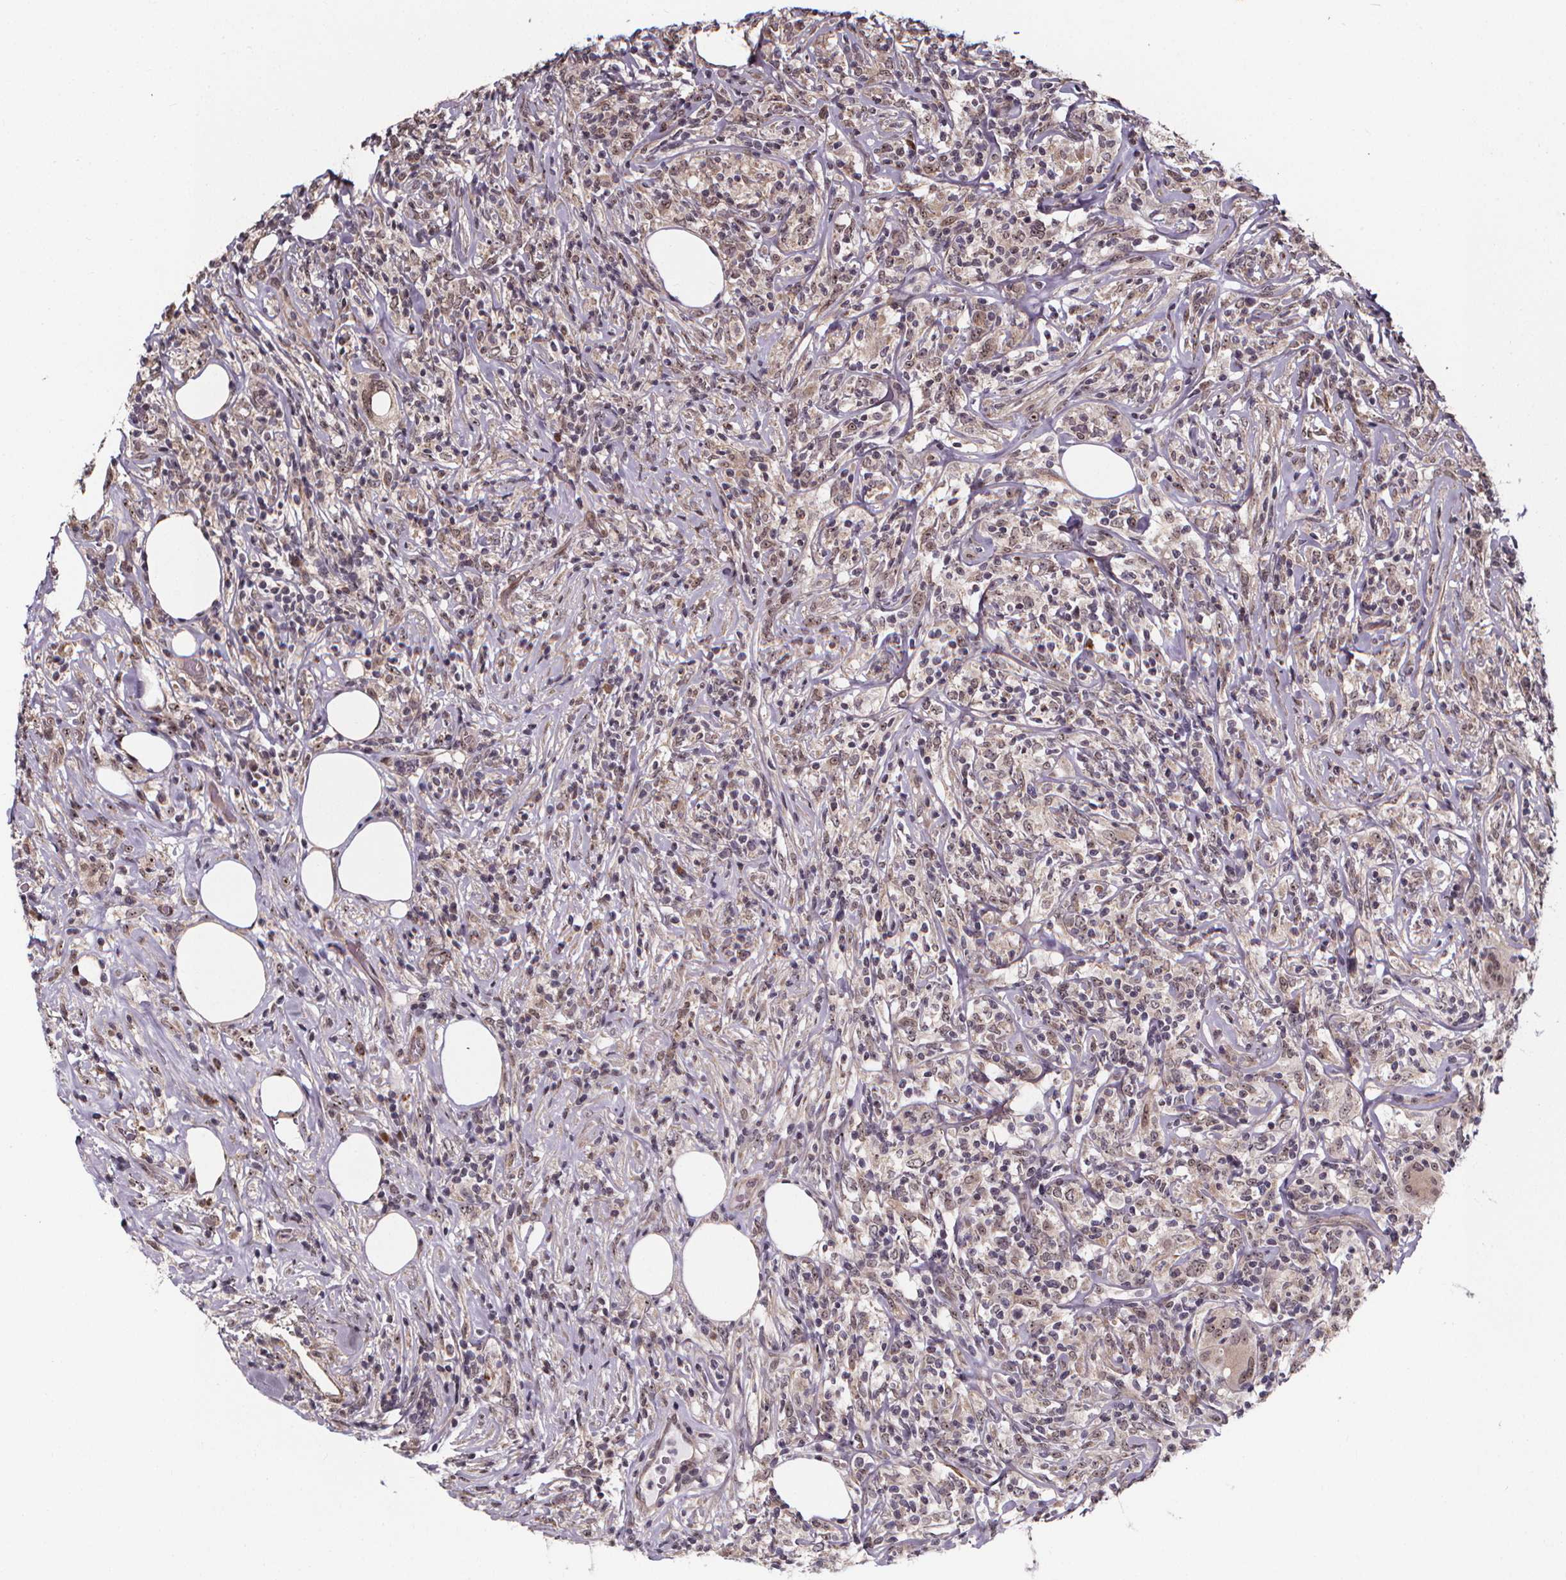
{"staining": {"intensity": "negative", "quantity": "none", "location": "none"}, "tissue": "lymphoma", "cell_type": "Tumor cells", "image_type": "cancer", "snomed": [{"axis": "morphology", "description": "Malignant lymphoma, non-Hodgkin's type, High grade"}, {"axis": "topography", "description": "Lymph node"}], "caption": "IHC of human malignant lymphoma, non-Hodgkin's type (high-grade) displays no positivity in tumor cells. (Immunohistochemistry (ihc), brightfield microscopy, high magnification).", "gene": "DDIT3", "patient": {"sex": "female", "age": 84}}